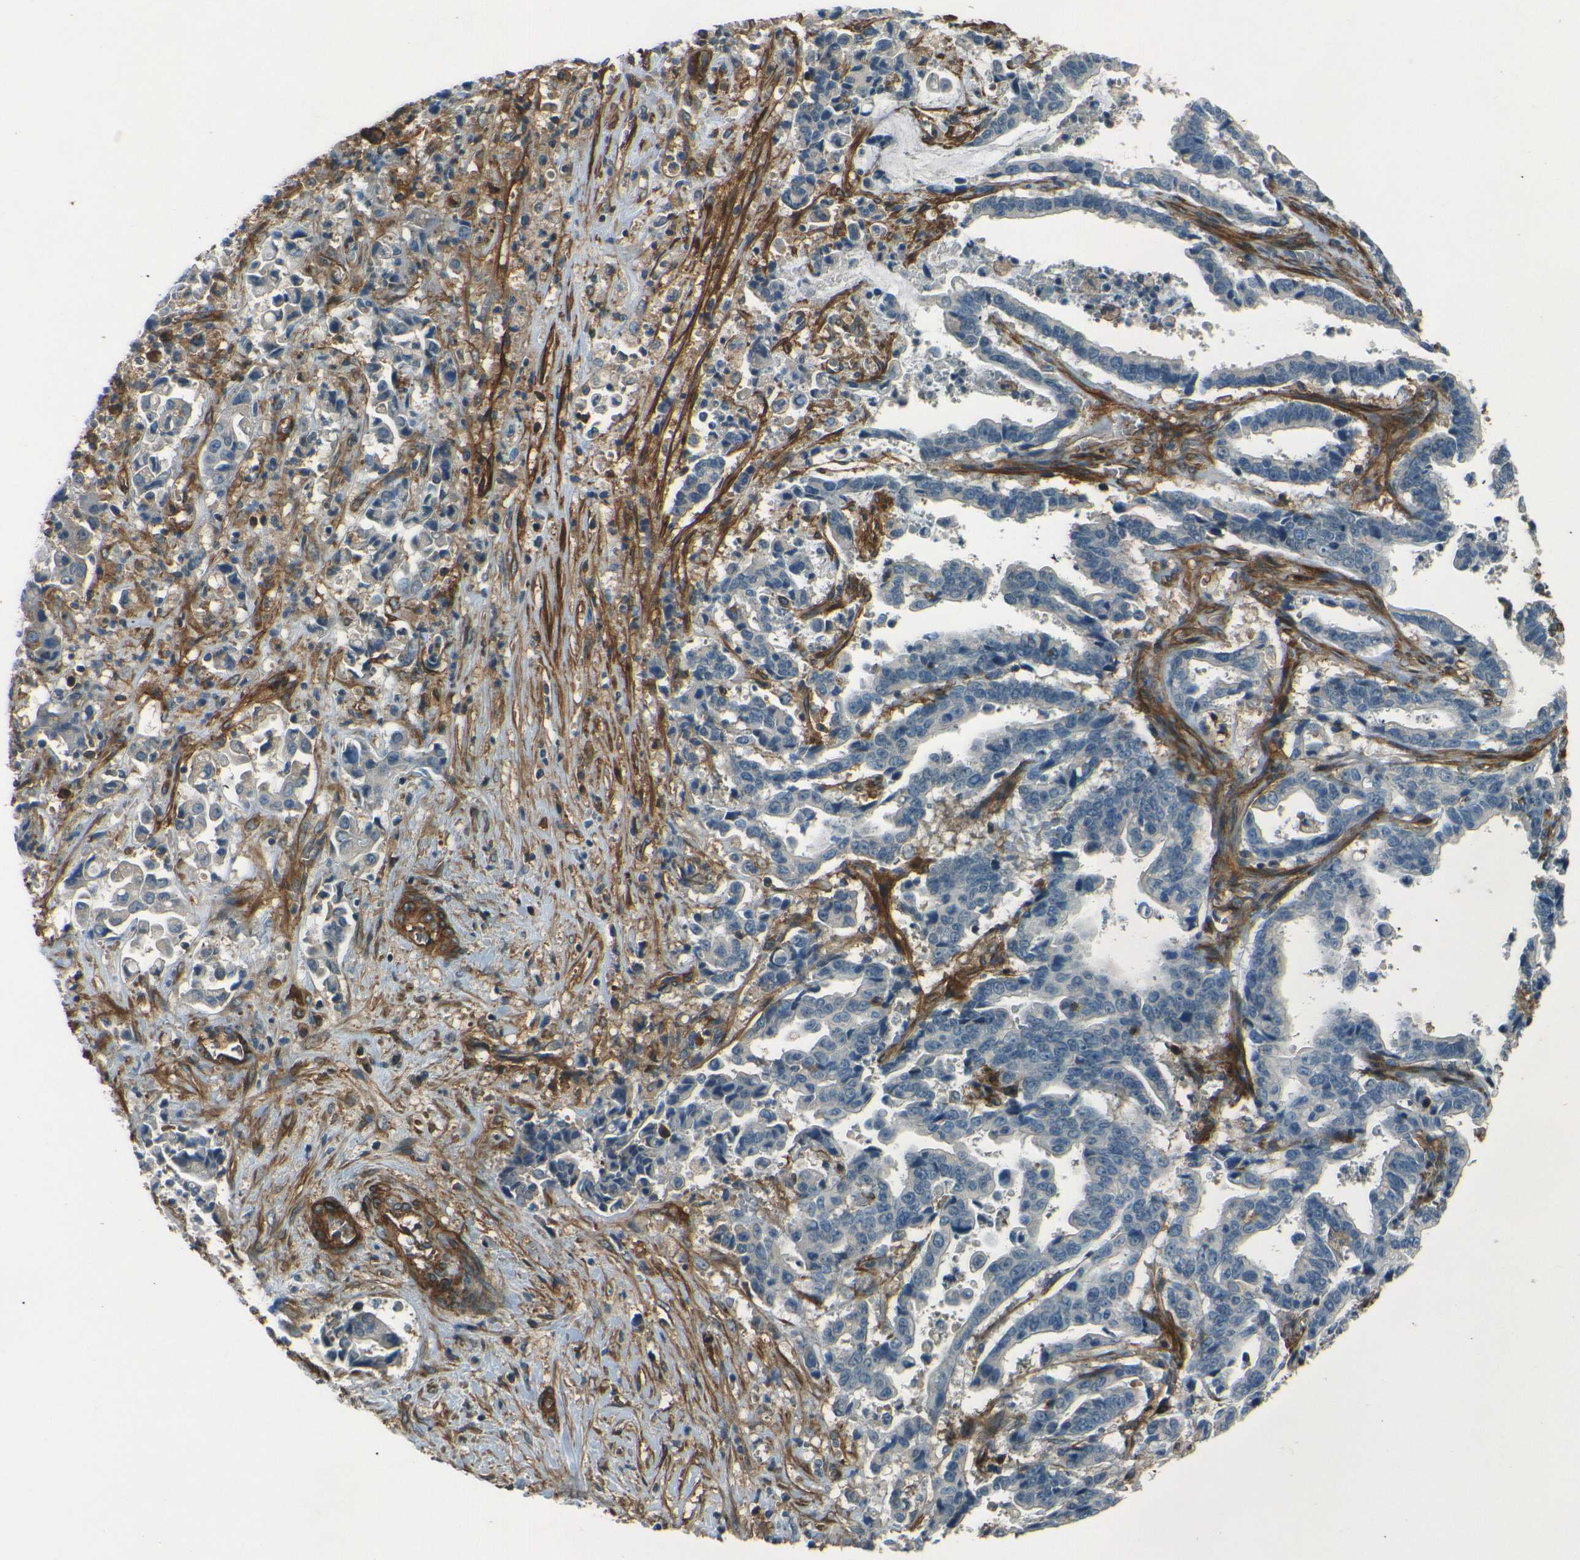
{"staining": {"intensity": "negative", "quantity": "none", "location": "none"}, "tissue": "liver cancer", "cell_type": "Tumor cells", "image_type": "cancer", "snomed": [{"axis": "morphology", "description": "Cholangiocarcinoma"}, {"axis": "topography", "description": "Liver"}], "caption": "The histopathology image reveals no staining of tumor cells in liver cholangiocarcinoma.", "gene": "ENTPD1", "patient": {"sex": "male", "age": 57}}